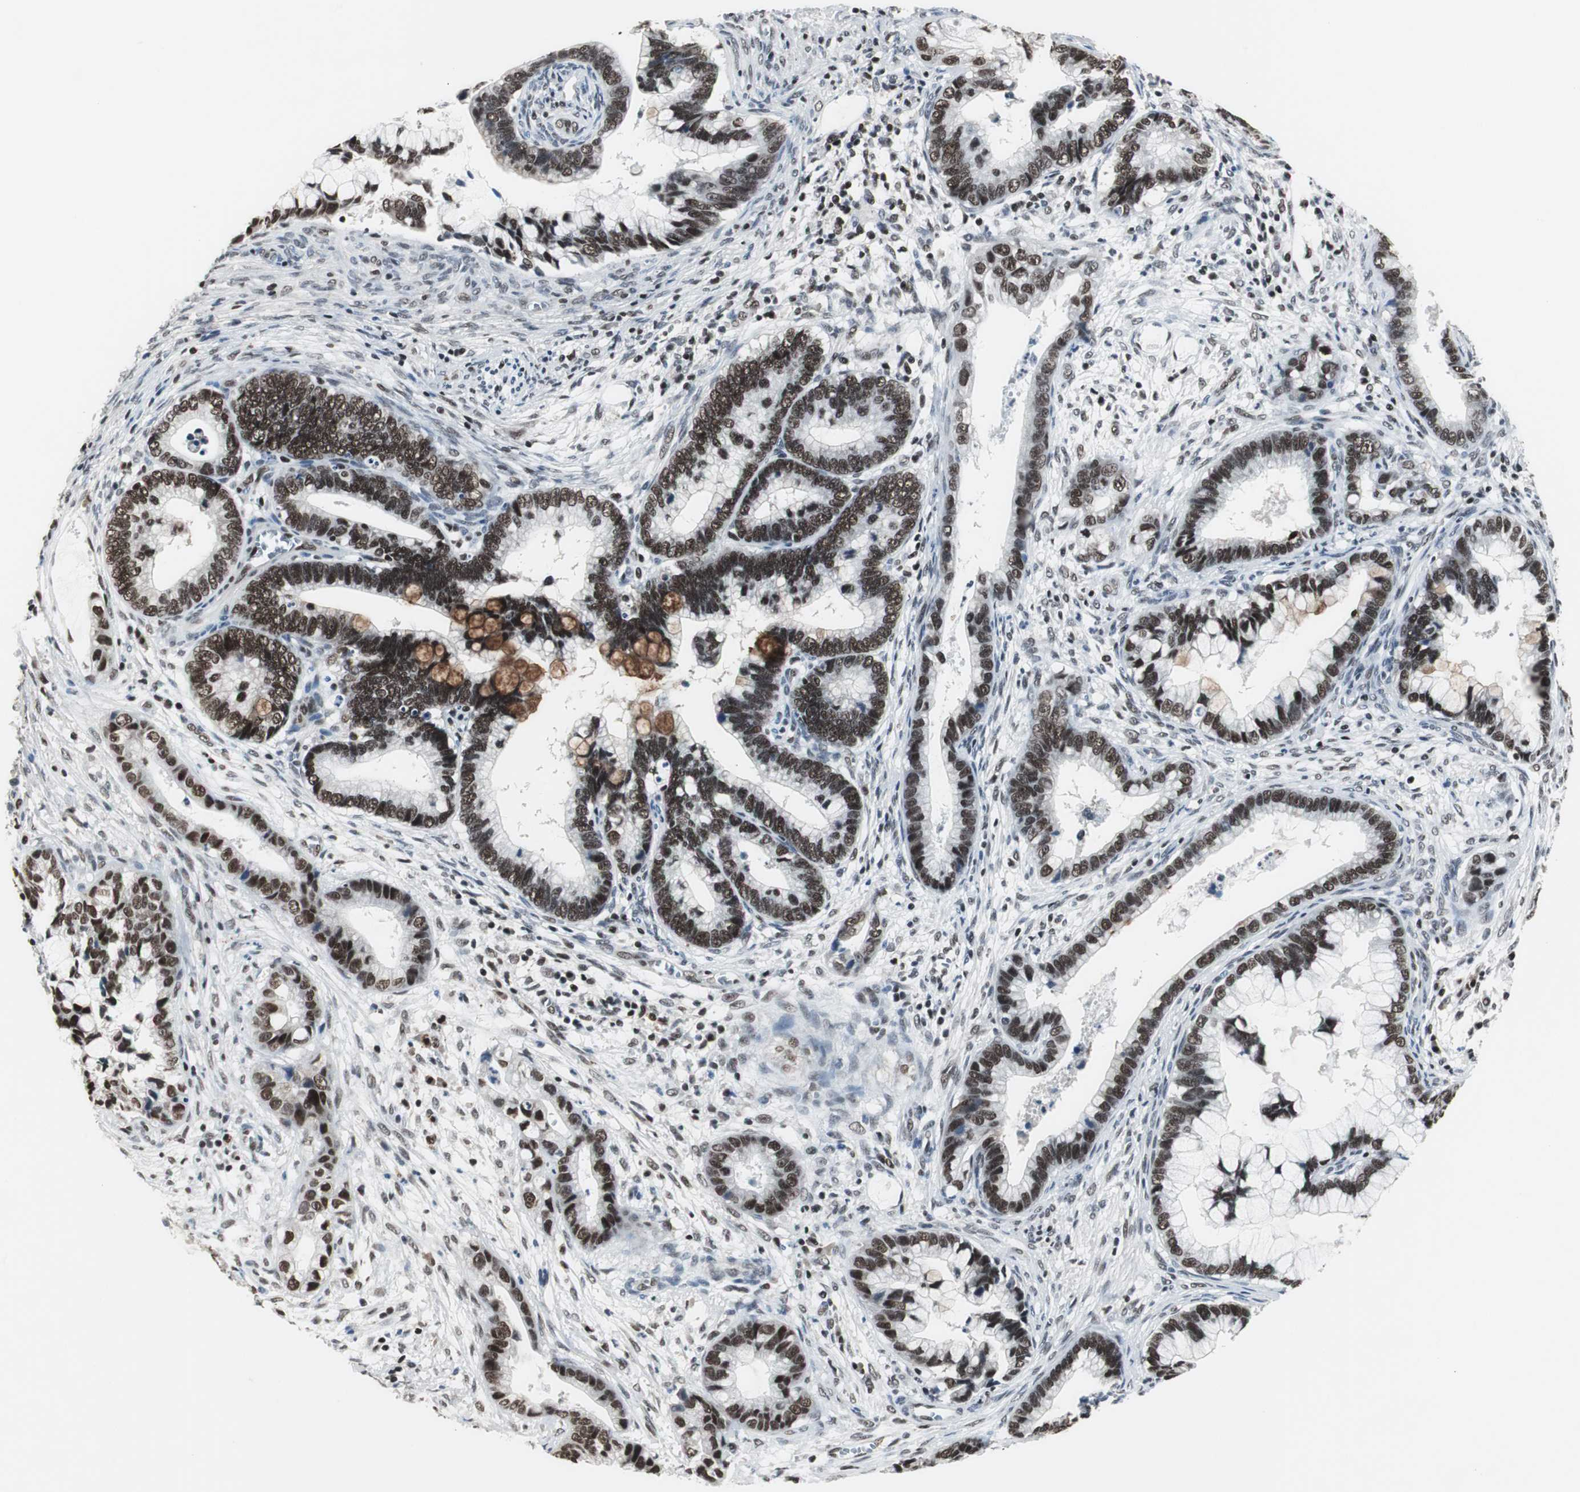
{"staining": {"intensity": "strong", "quantity": ">75%", "location": "nuclear"}, "tissue": "cervical cancer", "cell_type": "Tumor cells", "image_type": "cancer", "snomed": [{"axis": "morphology", "description": "Adenocarcinoma, NOS"}, {"axis": "topography", "description": "Cervix"}], "caption": "This micrograph shows immunohistochemistry (IHC) staining of human cervical adenocarcinoma, with high strong nuclear staining in about >75% of tumor cells.", "gene": "RAD9A", "patient": {"sex": "female", "age": 44}}